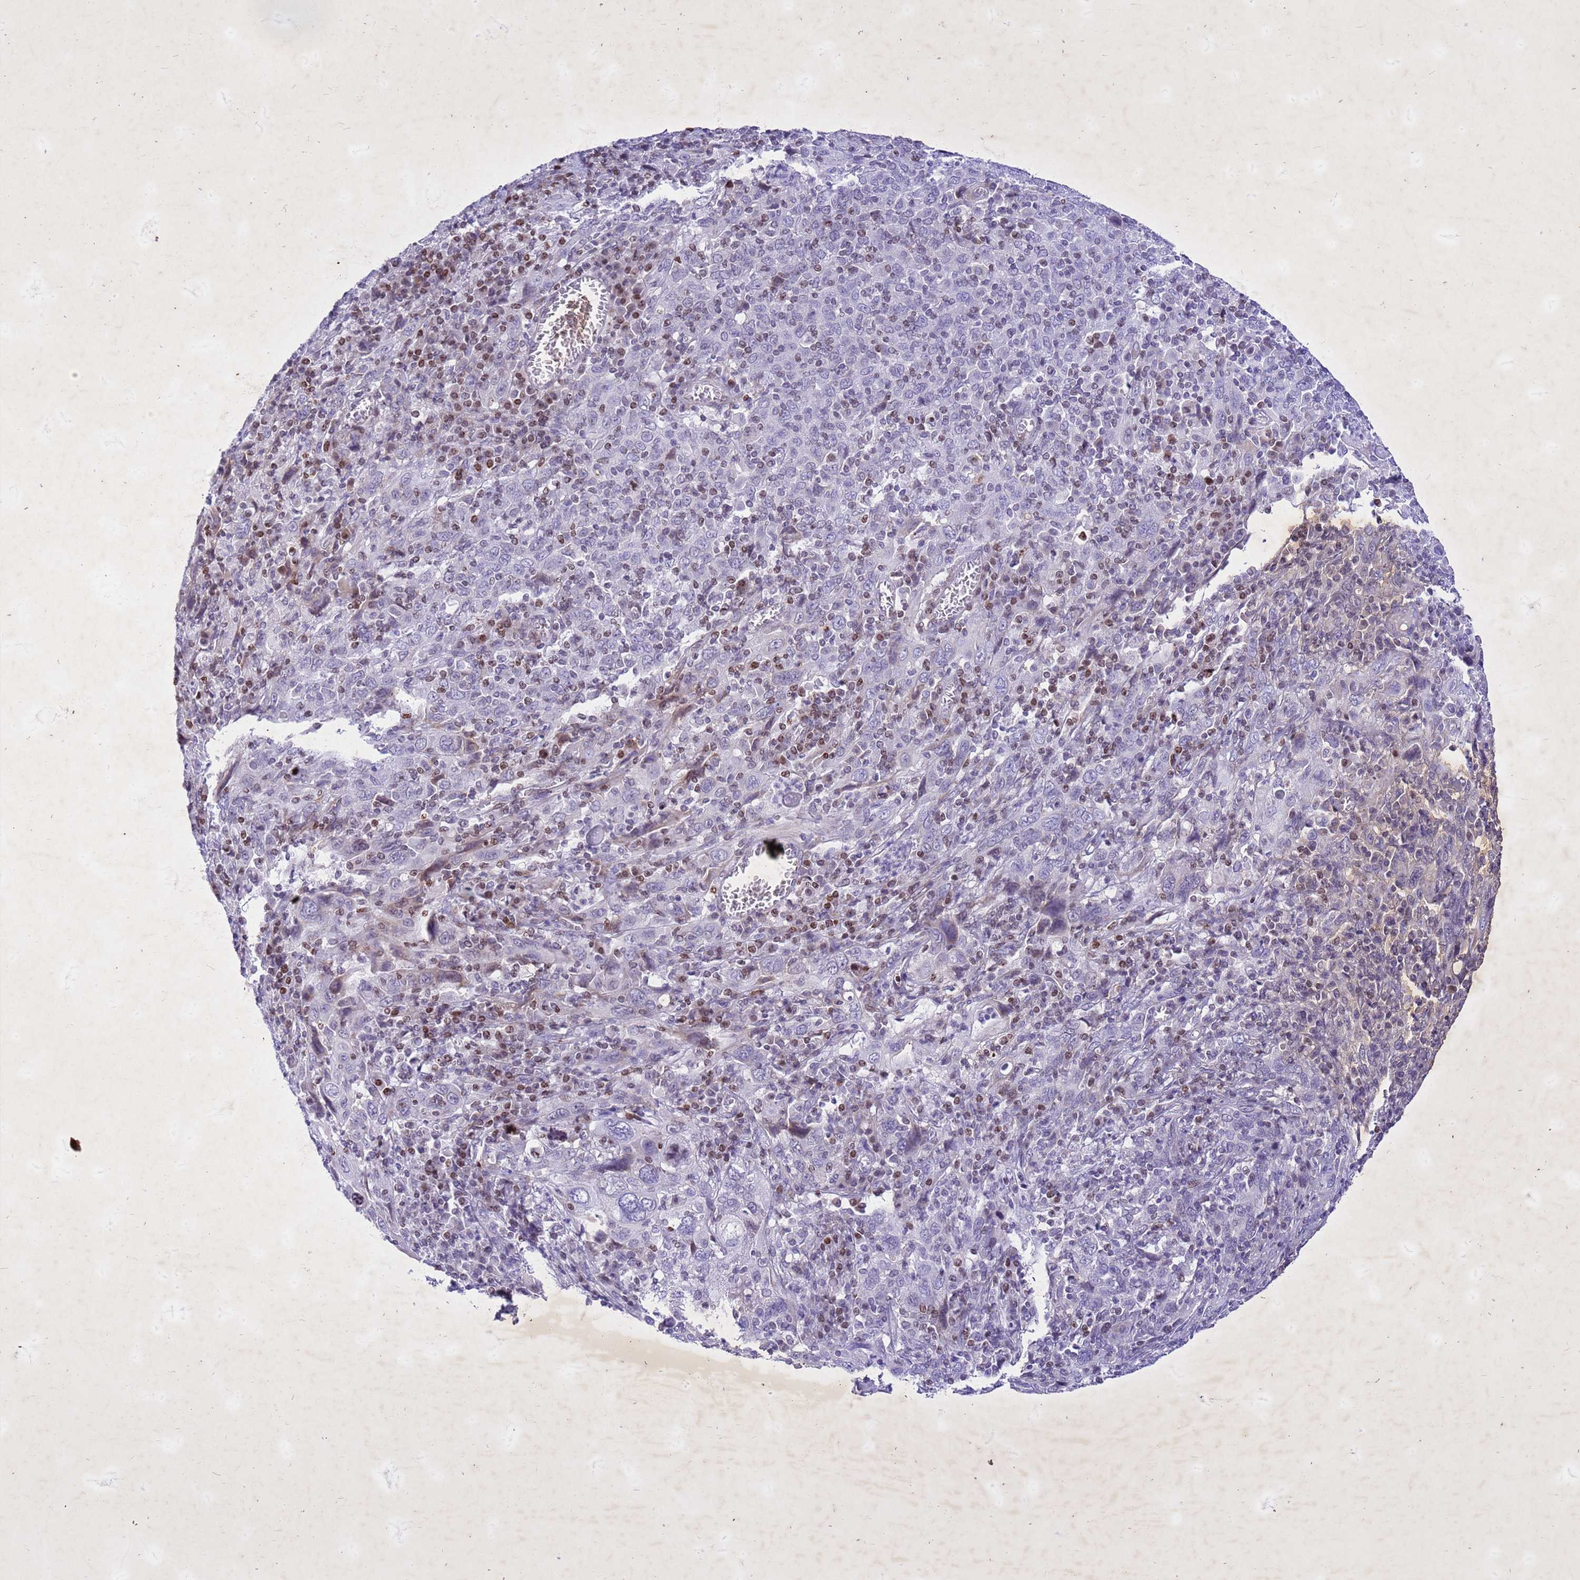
{"staining": {"intensity": "negative", "quantity": "none", "location": "none"}, "tissue": "cervical cancer", "cell_type": "Tumor cells", "image_type": "cancer", "snomed": [{"axis": "morphology", "description": "Squamous cell carcinoma, NOS"}, {"axis": "topography", "description": "Cervix"}], "caption": "The image reveals no significant staining in tumor cells of cervical squamous cell carcinoma. The staining was performed using DAB to visualize the protein expression in brown, while the nuclei were stained in blue with hematoxylin (Magnification: 20x).", "gene": "COPS9", "patient": {"sex": "female", "age": 46}}